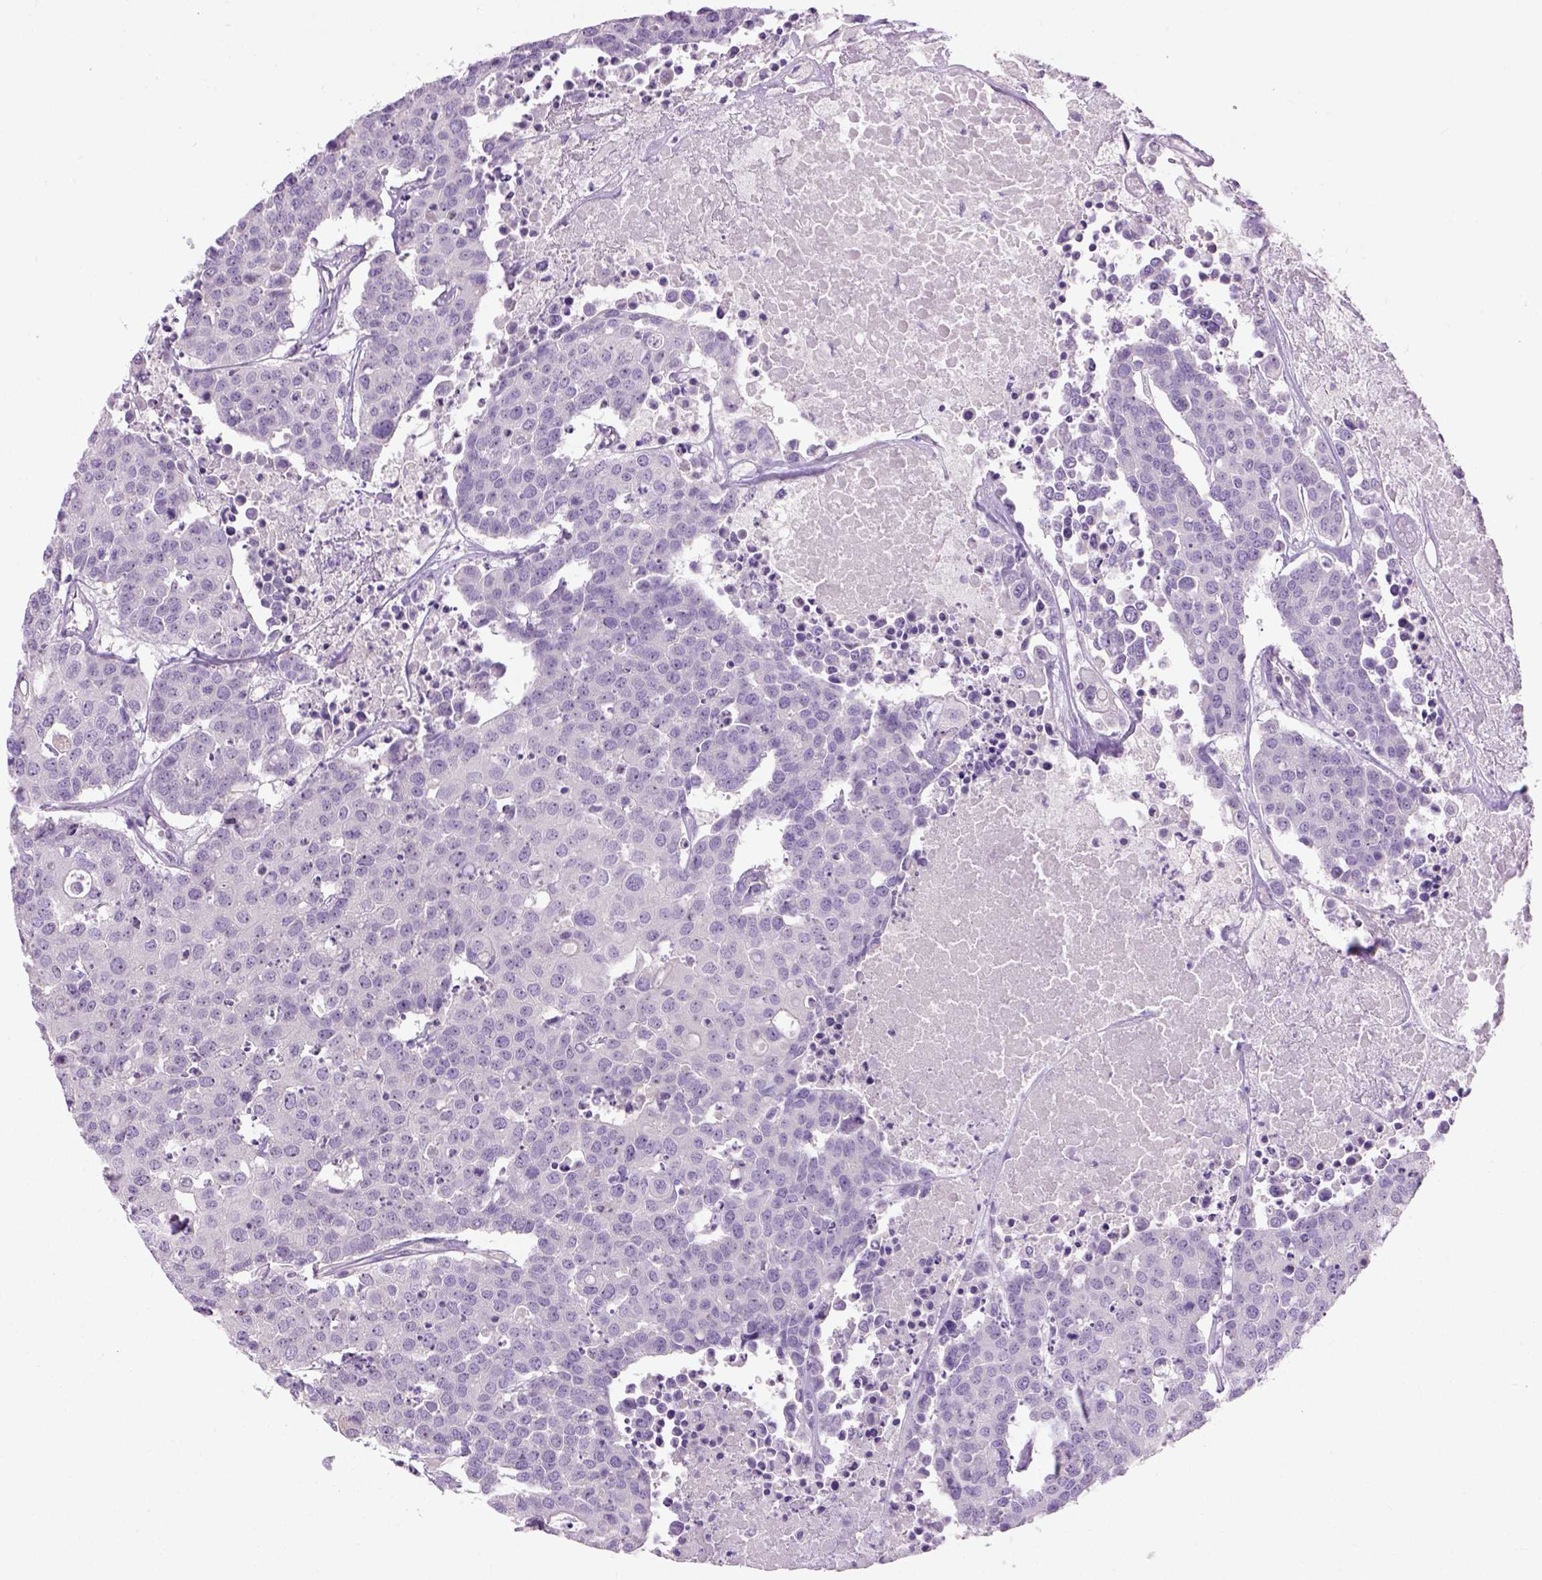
{"staining": {"intensity": "negative", "quantity": "none", "location": "none"}, "tissue": "carcinoid", "cell_type": "Tumor cells", "image_type": "cancer", "snomed": [{"axis": "morphology", "description": "Carcinoid, malignant, NOS"}, {"axis": "topography", "description": "Colon"}], "caption": "An immunohistochemistry (IHC) histopathology image of malignant carcinoid is shown. There is no staining in tumor cells of malignant carcinoid.", "gene": "UTP4", "patient": {"sex": "male", "age": 81}}